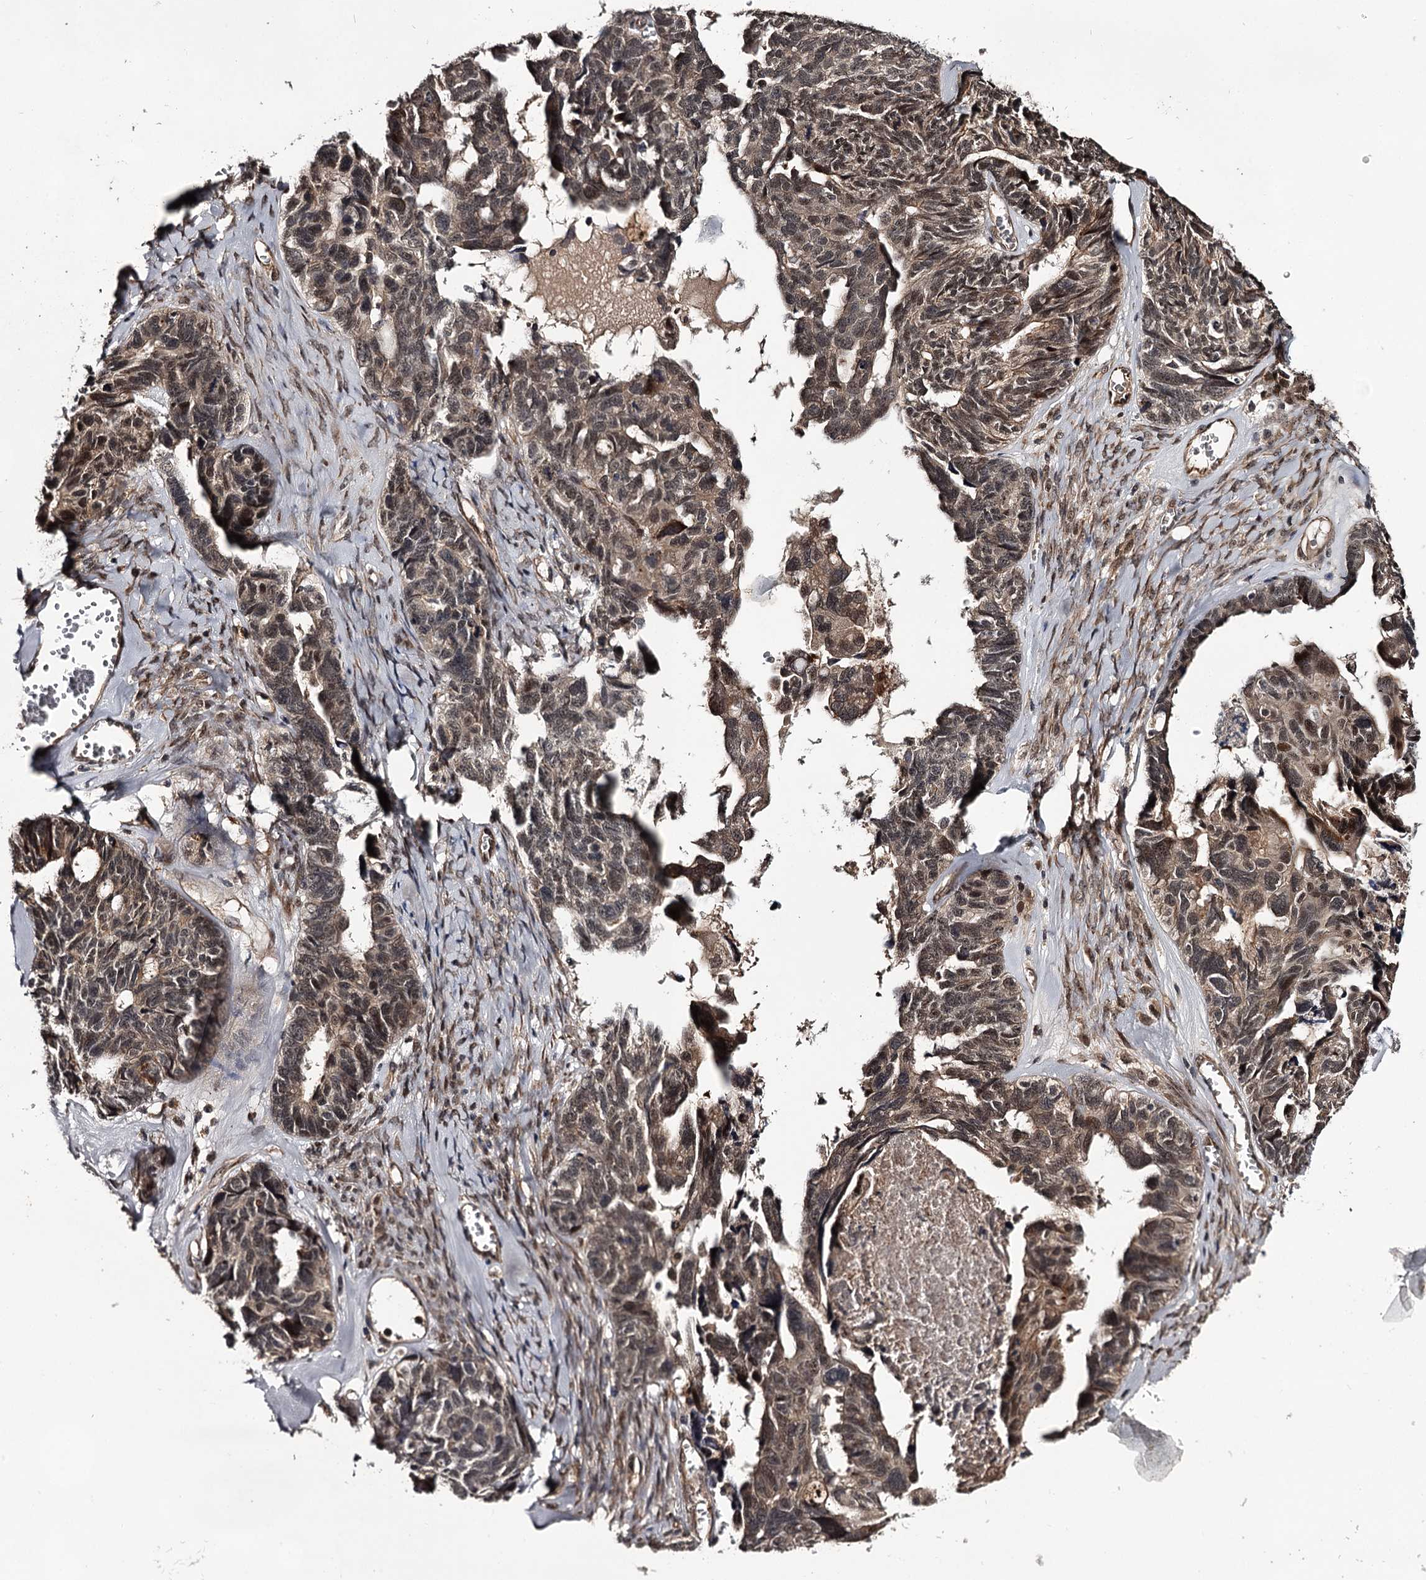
{"staining": {"intensity": "weak", "quantity": ">75%", "location": "cytoplasmic/membranous"}, "tissue": "ovarian cancer", "cell_type": "Tumor cells", "image_type": "cancer", "snomed": [{"axis": "morphology", "description": "Cystadenocarcinoma, serous, NOS"}, {"axis": "topography", "description": "Ovary"}], "caption": "Ovarian serous cystadenocarcinoma stained for a protein (brown) reveals weak cytoplasmic/membranous positive staining in about >75% of tumor cells.", "gene": "MAML3", "patient": {"sex": "female", "age": 79}}